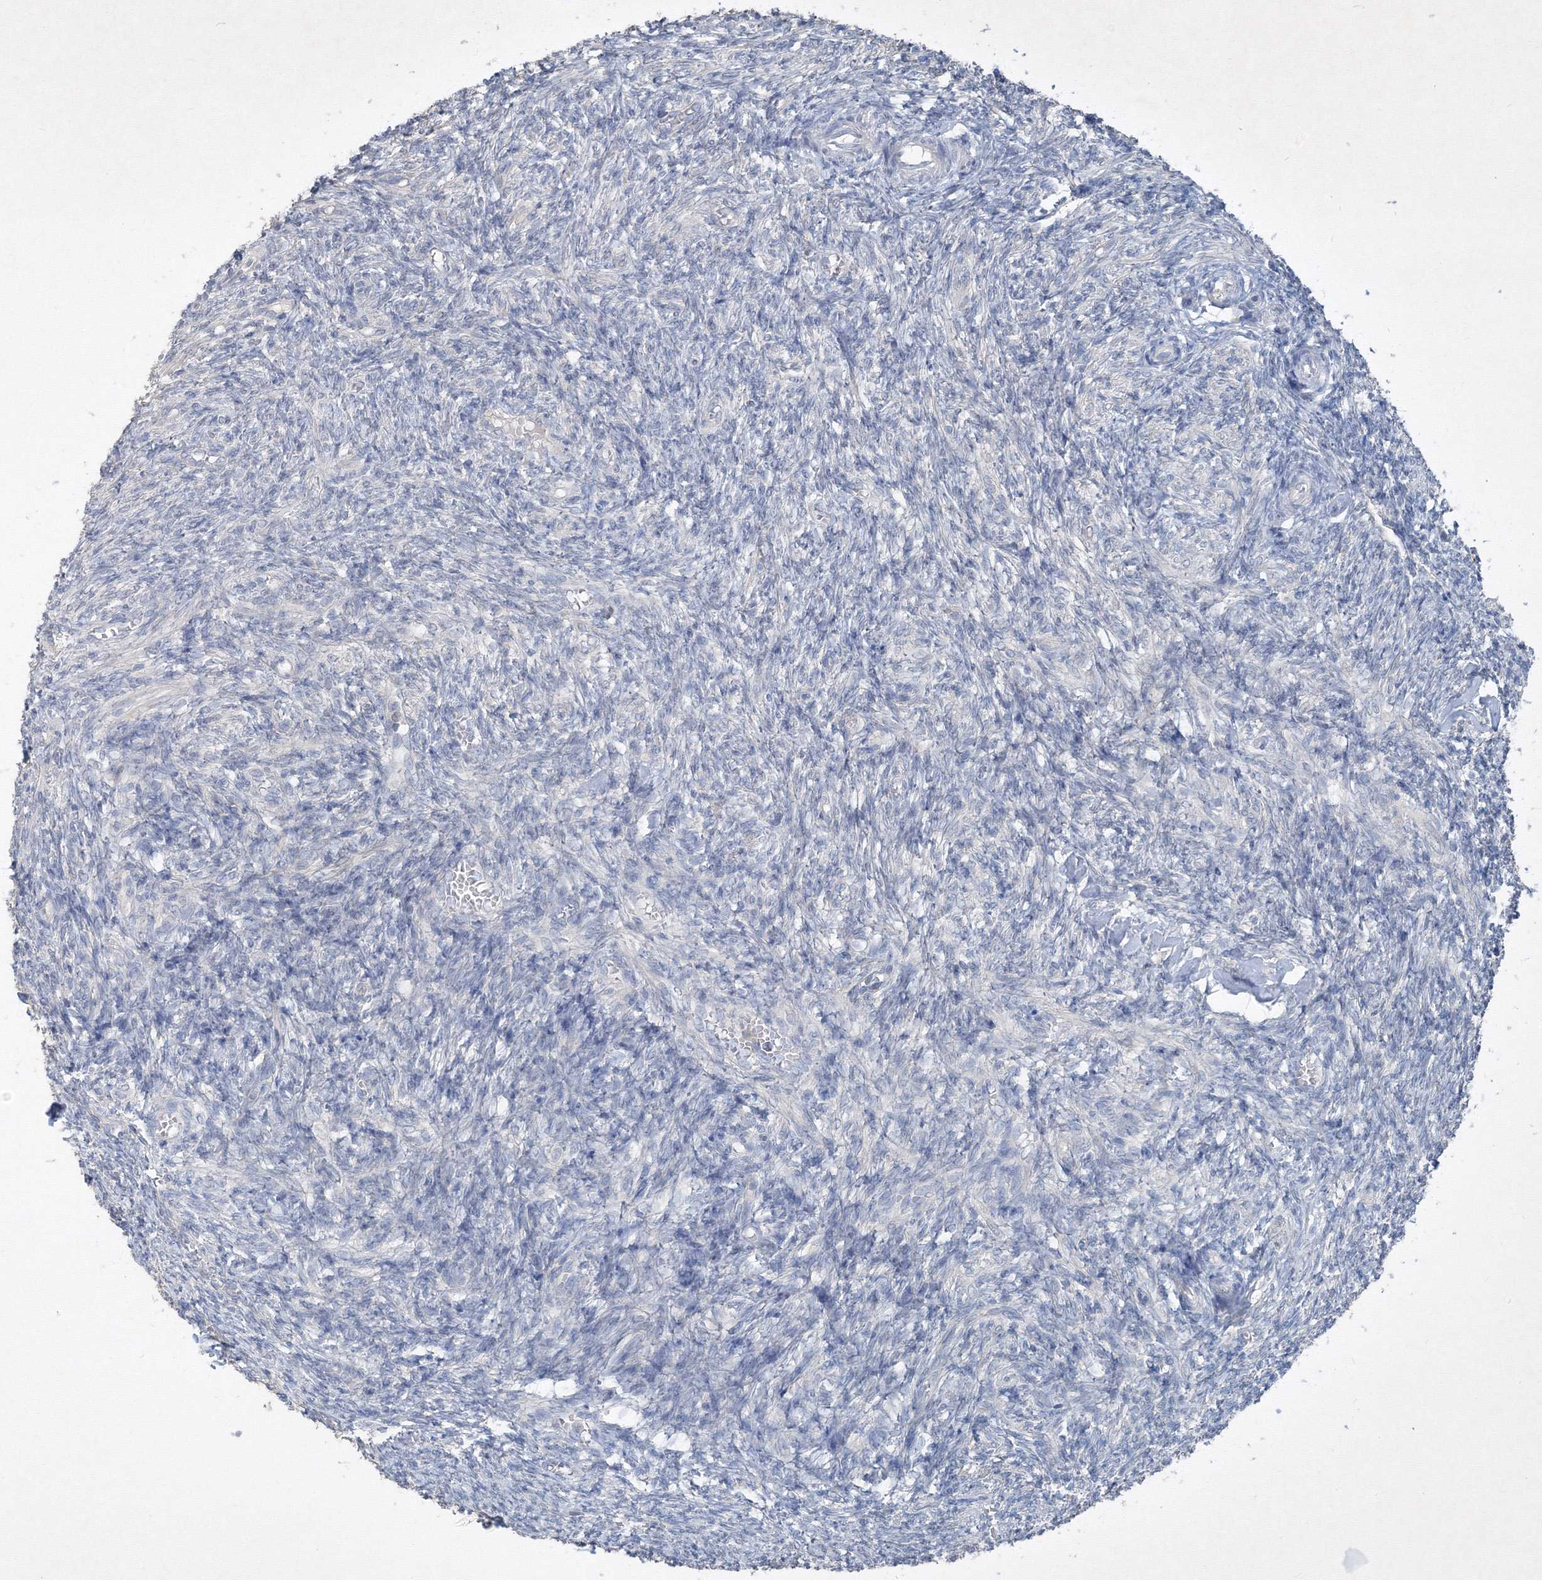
{"staining": {"intensity": "weak", "quantity": ">75%", "location": "cytoplasmic/membranous"}, "tissue": "ovary", "cell_type": "Follicle cells", "image_type": "normal", "snomed": [{"axis": "morphology", "description": "Normal tissue, NOS"}, {"axis": "topography", "description": "Ovary"}], "caption": "The histopathology image shows staining of unremarkable ovary, revealing weak cytoplasmic/membranous protein expression (brown color) within follicle cells.", "gene": "IFNAR1", "patient": {"sex": "female", "age": 27}}